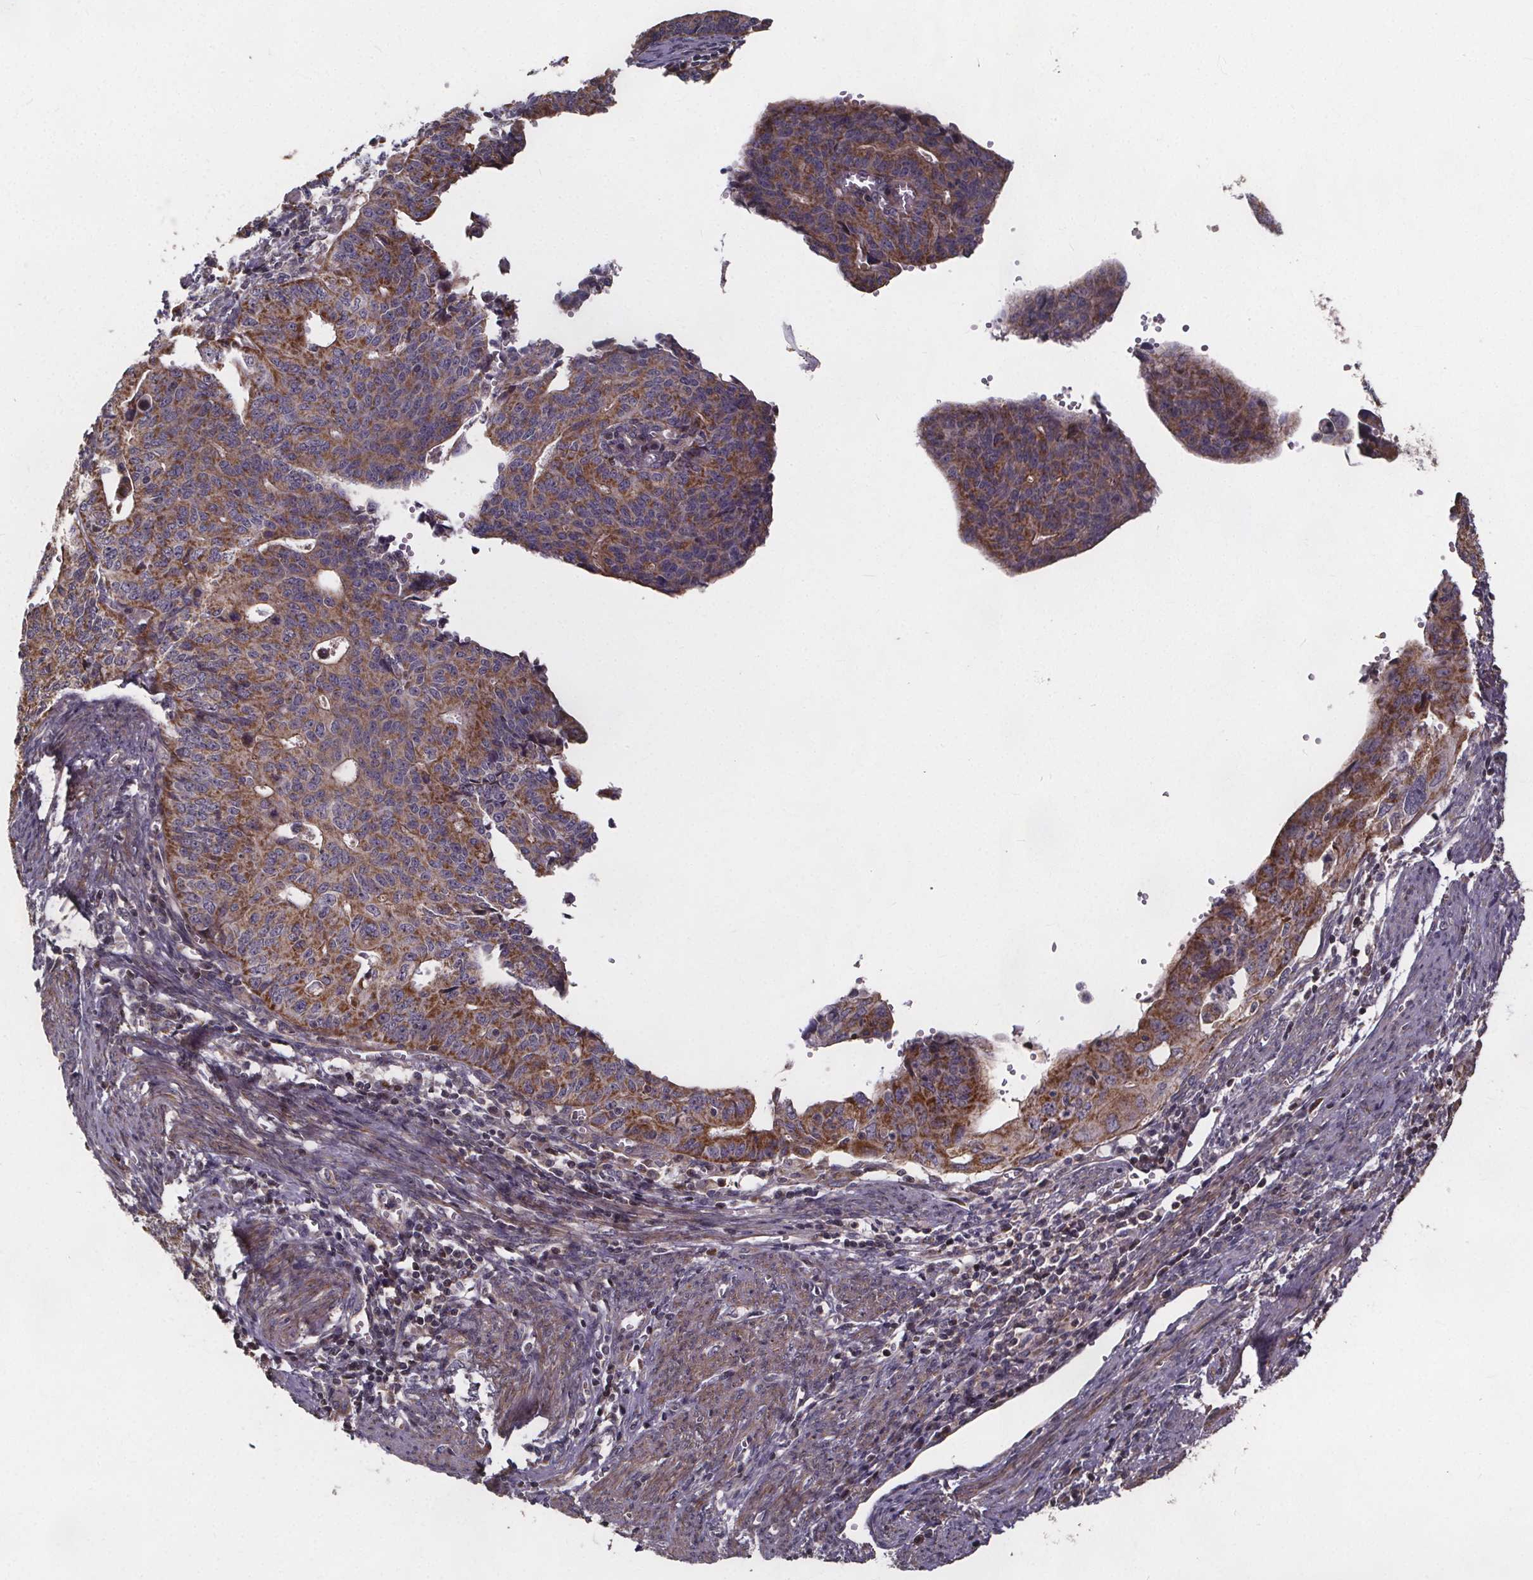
{"staining": {"intensity": "moderate", "quantity": ">75%", "location": "cytoplasmic/membranous"}, "tissue": "endometrial cancer", "cell_type": "Tumor cells", "image_type": "cancer", "snomed": [{"axis": "morphology", "description": "Adenocarcinoma, NOS"}, {"axis": "topography", "description": "Endometrium"}], "caption": "Immunohistochemistry (IHC) histopathology image of neoplastic tissue: human endometrial adenocarcinoma stained using immunohistochemistry shows medium levels of moderate protein expression localized specifically in the cytoplasmic/membranous of tumor cells, appearing as a cytoplasmic/membranous brown color.", "gene": "YME1L1", "patient": {"sex": "female", "age": 65}}